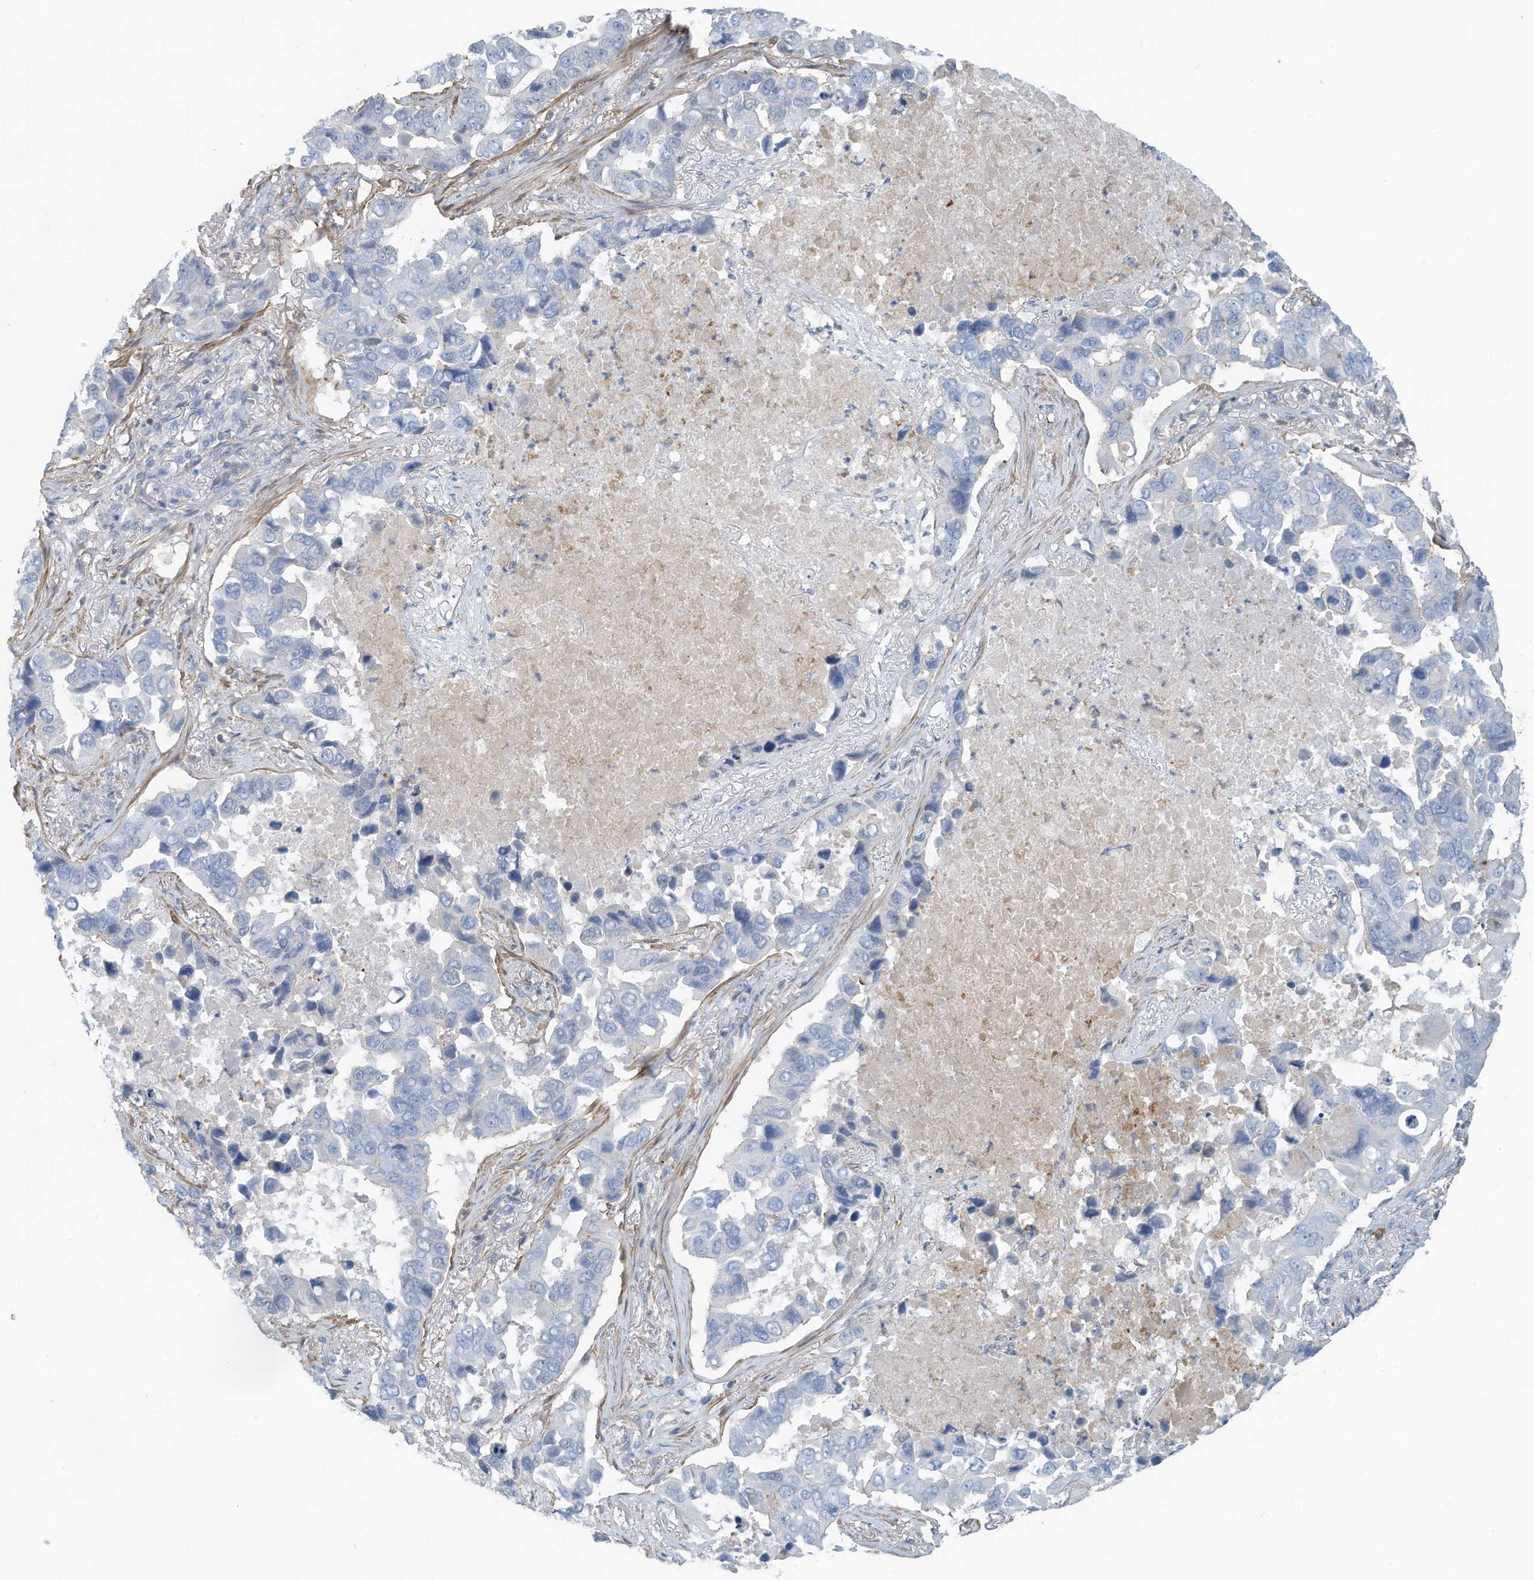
{"staining": {"intensity": "negative", "quantity": "none", "location": "none"}, "tissue": "lung cancer", "cell_type": "Tumor cells", "image_type": "cancer", "snomed": [{"axis": "morphology", "description": "Adenocarcinoma, NOS"}, {"axis": "topography", "description": "Lung"}], "caption": "The IHC image has no significant expression in tumor cells of adenocarcinoma (lung) tissue.", "gene": "ZNF846", "patient": {"sex": "male", "age": 64}}